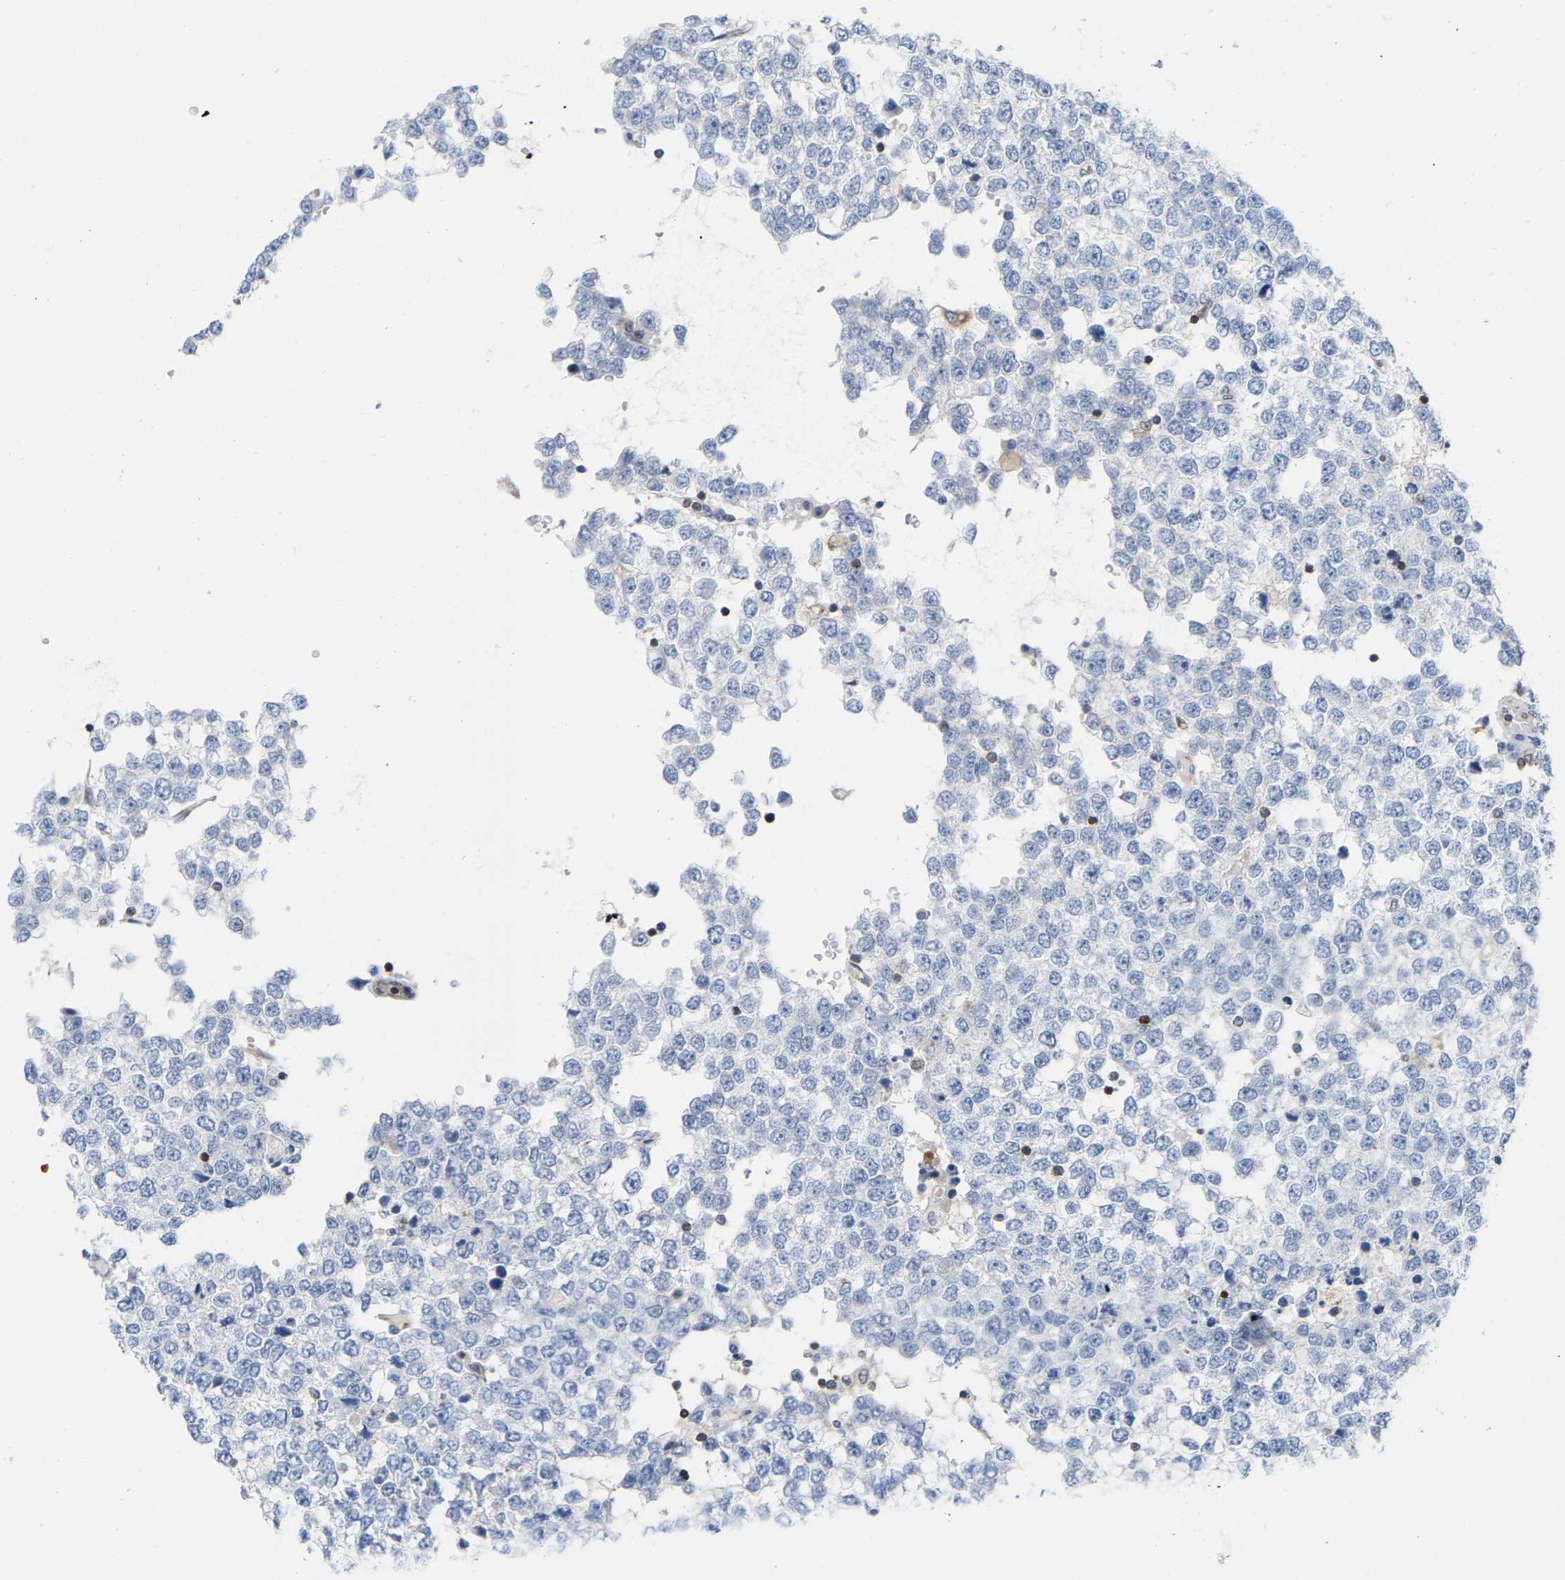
{"staining": {"intensity": "negative", "quantity": "none", "location": "none"}, "tissue": "testis cancer", "cell_type": "Tumor cells", "image_type": "cancer", "snomed": [{"axis": "morphology", "description": "Seminoma, NOS"}, {"axis": "topography", "description": "Testis"}], "caption": "DAB immunohistochemical staining of human testis seminoma shows no significant expression in tumor cells.", "gene": "GIMAP4", "patient": {"sex": "male", "age": 65}}